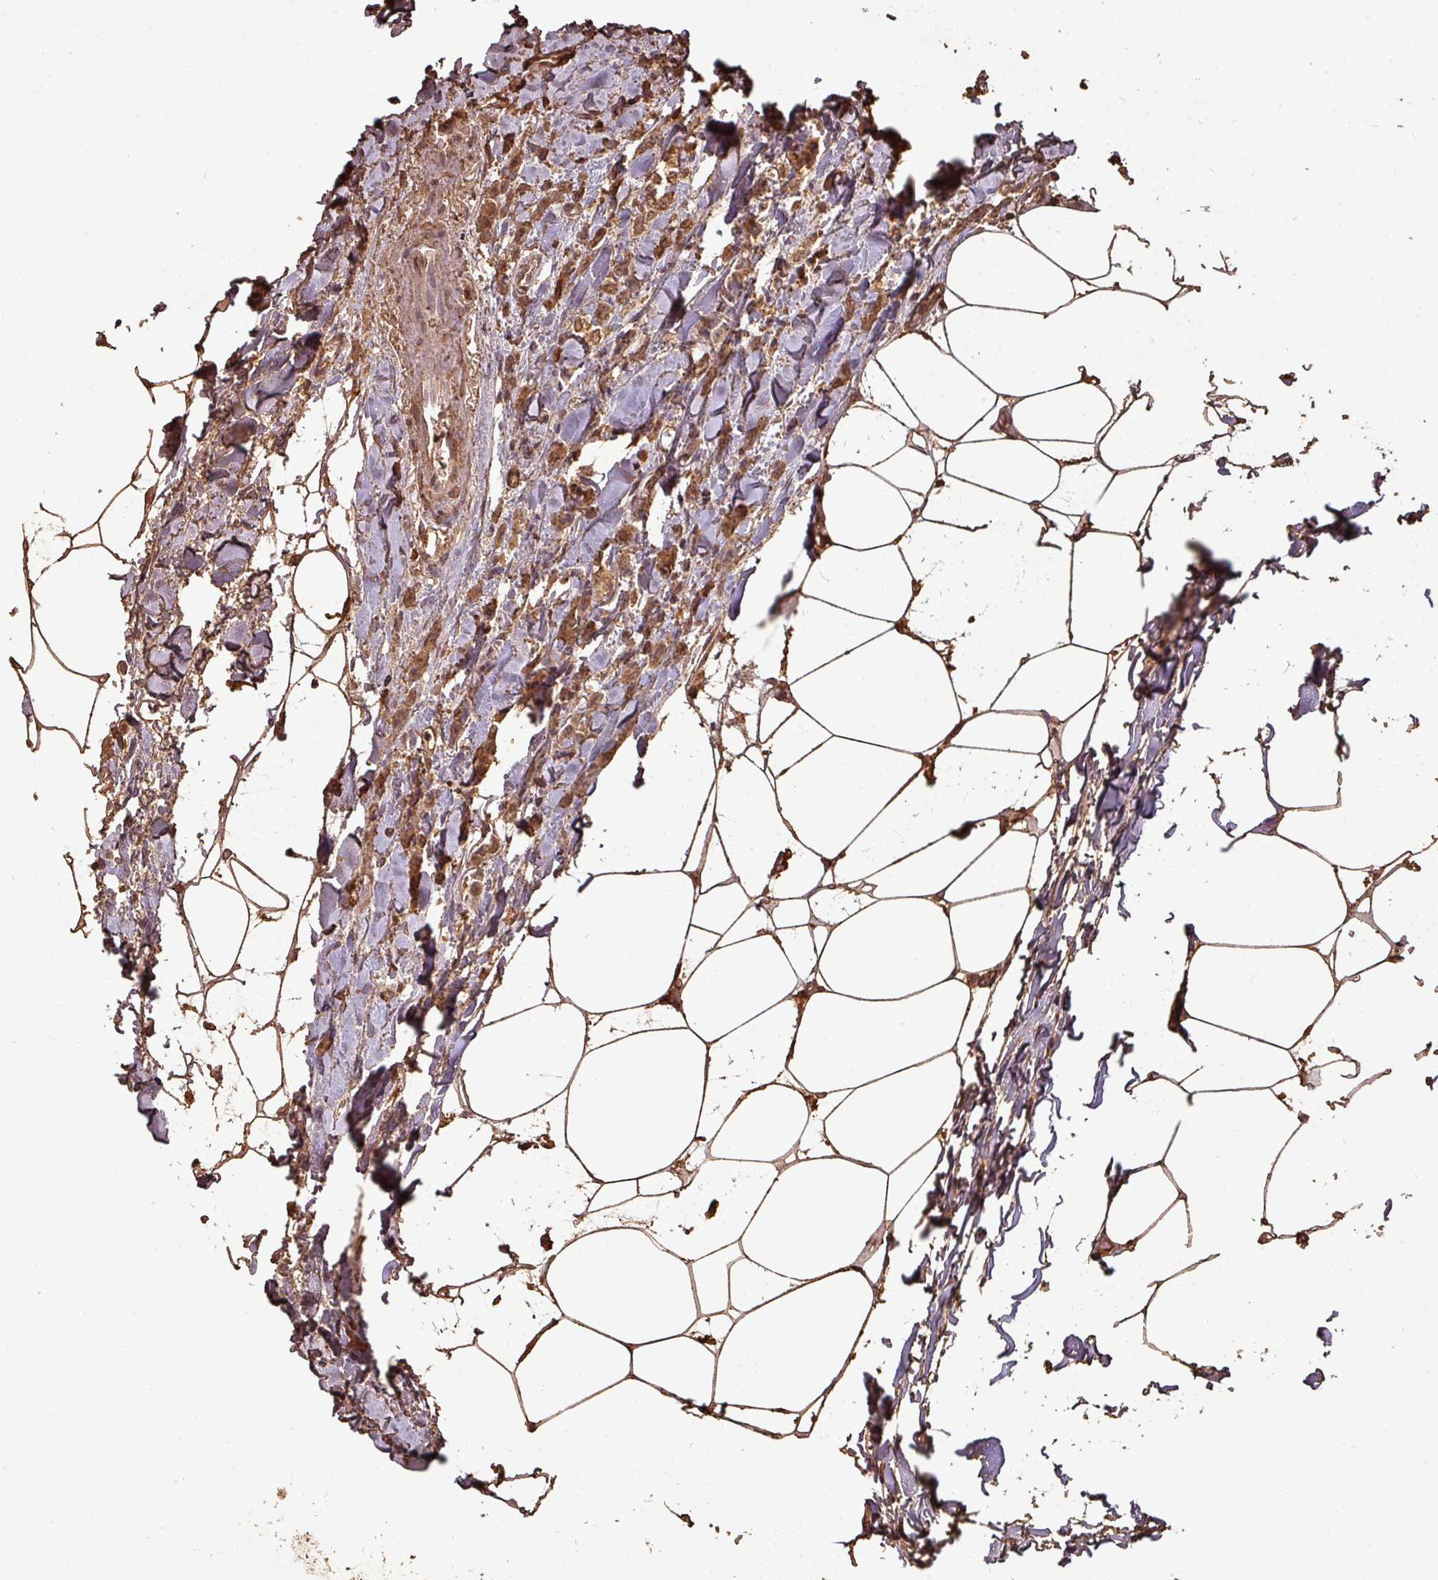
{"staining": {"intensity": "strong", "quantity": ">75%", "location": "cytoplasmic/membranous"}, "tissue": "breast cancer", "cell_type": "Tumor cells", "image_type": "cancer", "snomed": [{"axis": "morphology", "description": "Lobular carcinoma"}, {"axis": "topography", "description": "Breast"}], "caption": "This micrograph shows immunohistochemistry staining of human breast cancer, with high strong cytoplasmic/membranous expression in approximately >75% of tumor cells.", "gene": "ATAT1", "patient": {"sex": "female", "age": 84}}